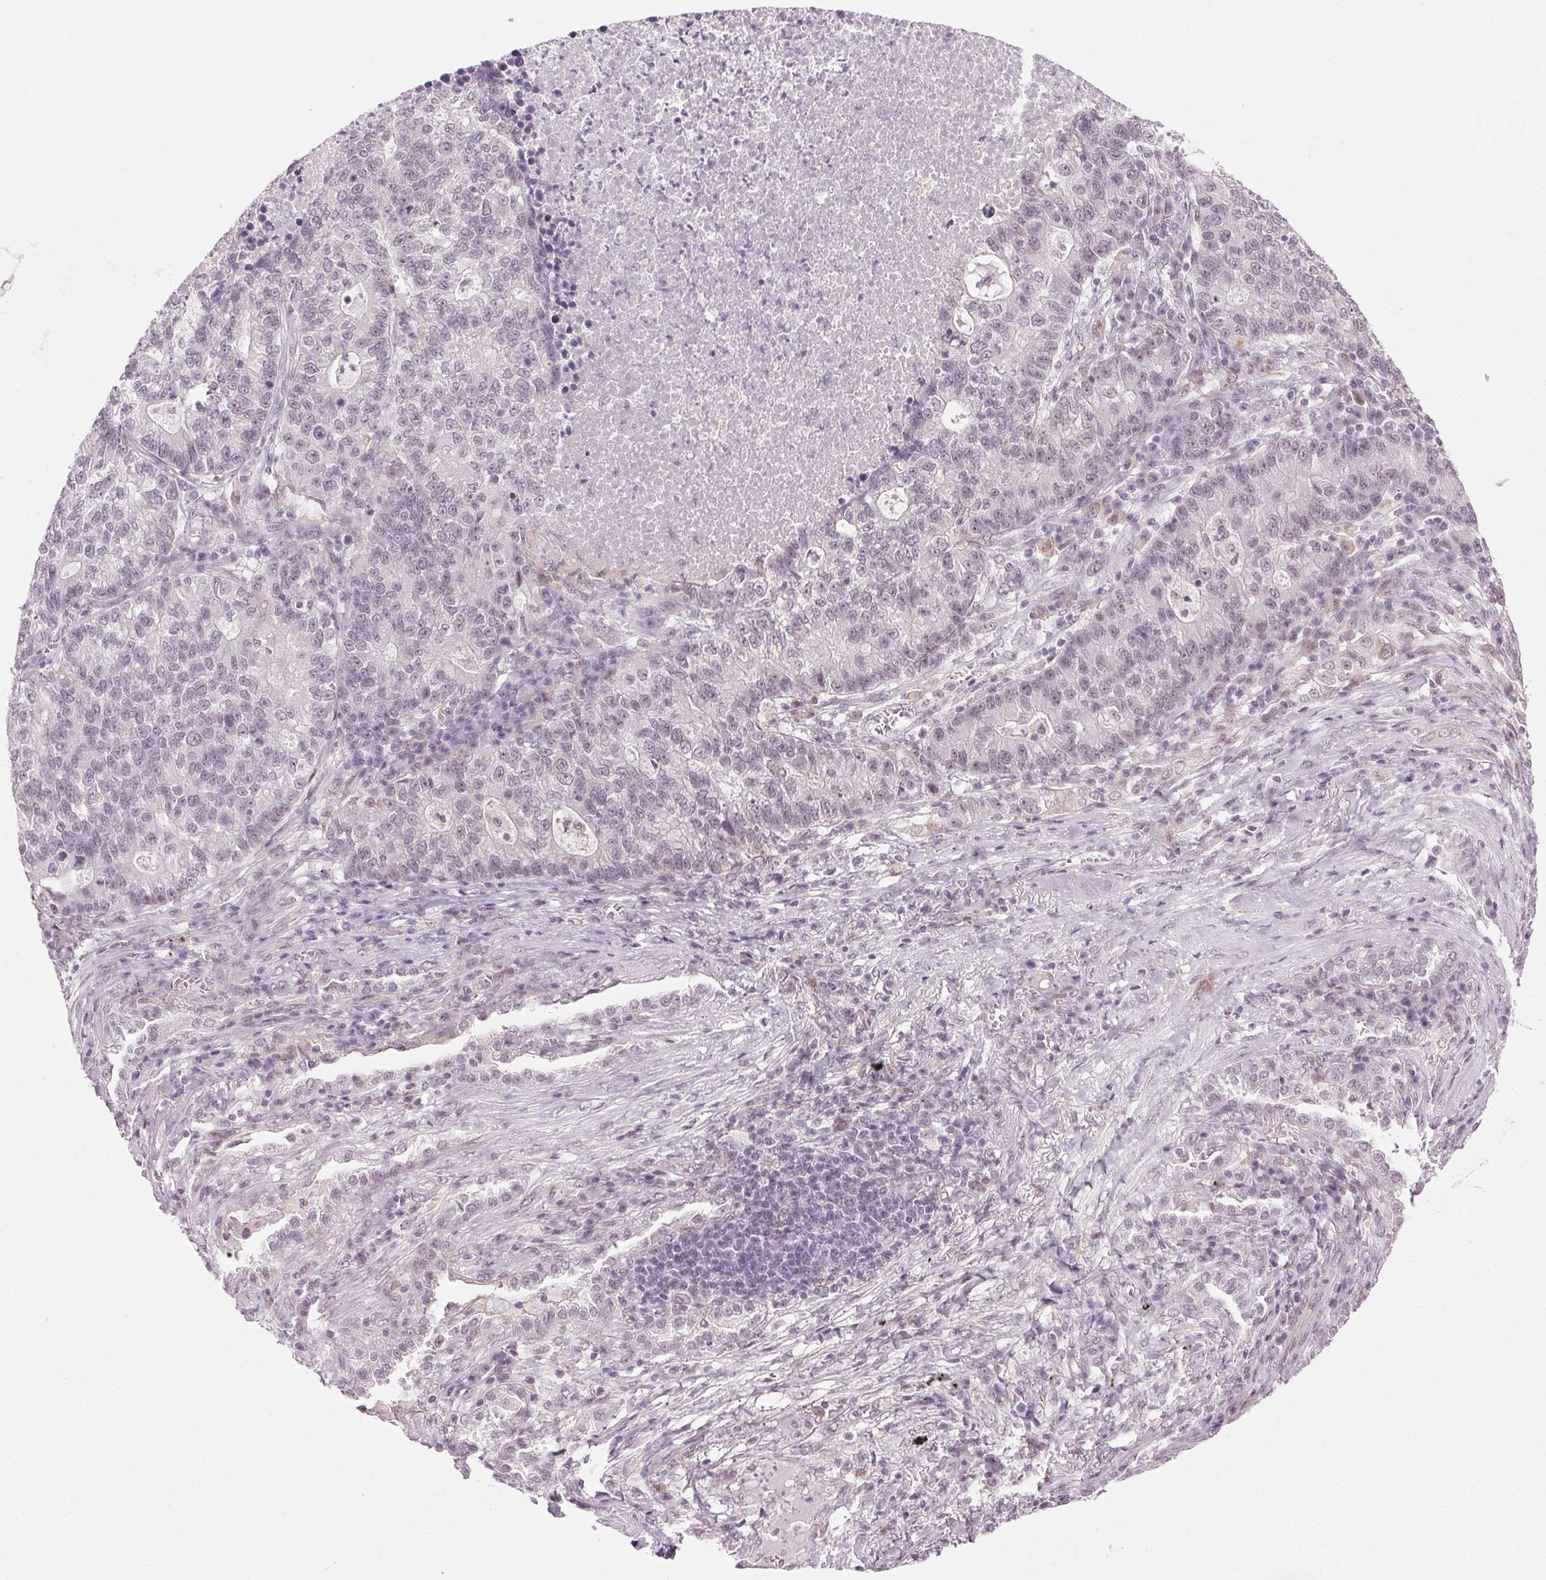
{"staining": {"intensity": "negative", "quantity": "none", "location": "none"}, "tissue": "lung cancer", "cell_type": "Tumor cells", "image_type": "cancer", "snomed": [{"axis": "morphology", "description": "Adenocarcinoma, NOS"}, {"axis": "topography", "description": "Lung"}], "caption": "The histopathology image displays no staining of tumor cells in lung cancer (adenocarcinoma).", "gene": "AIF1L", "patient": {"sex": "male", "age": 57}}